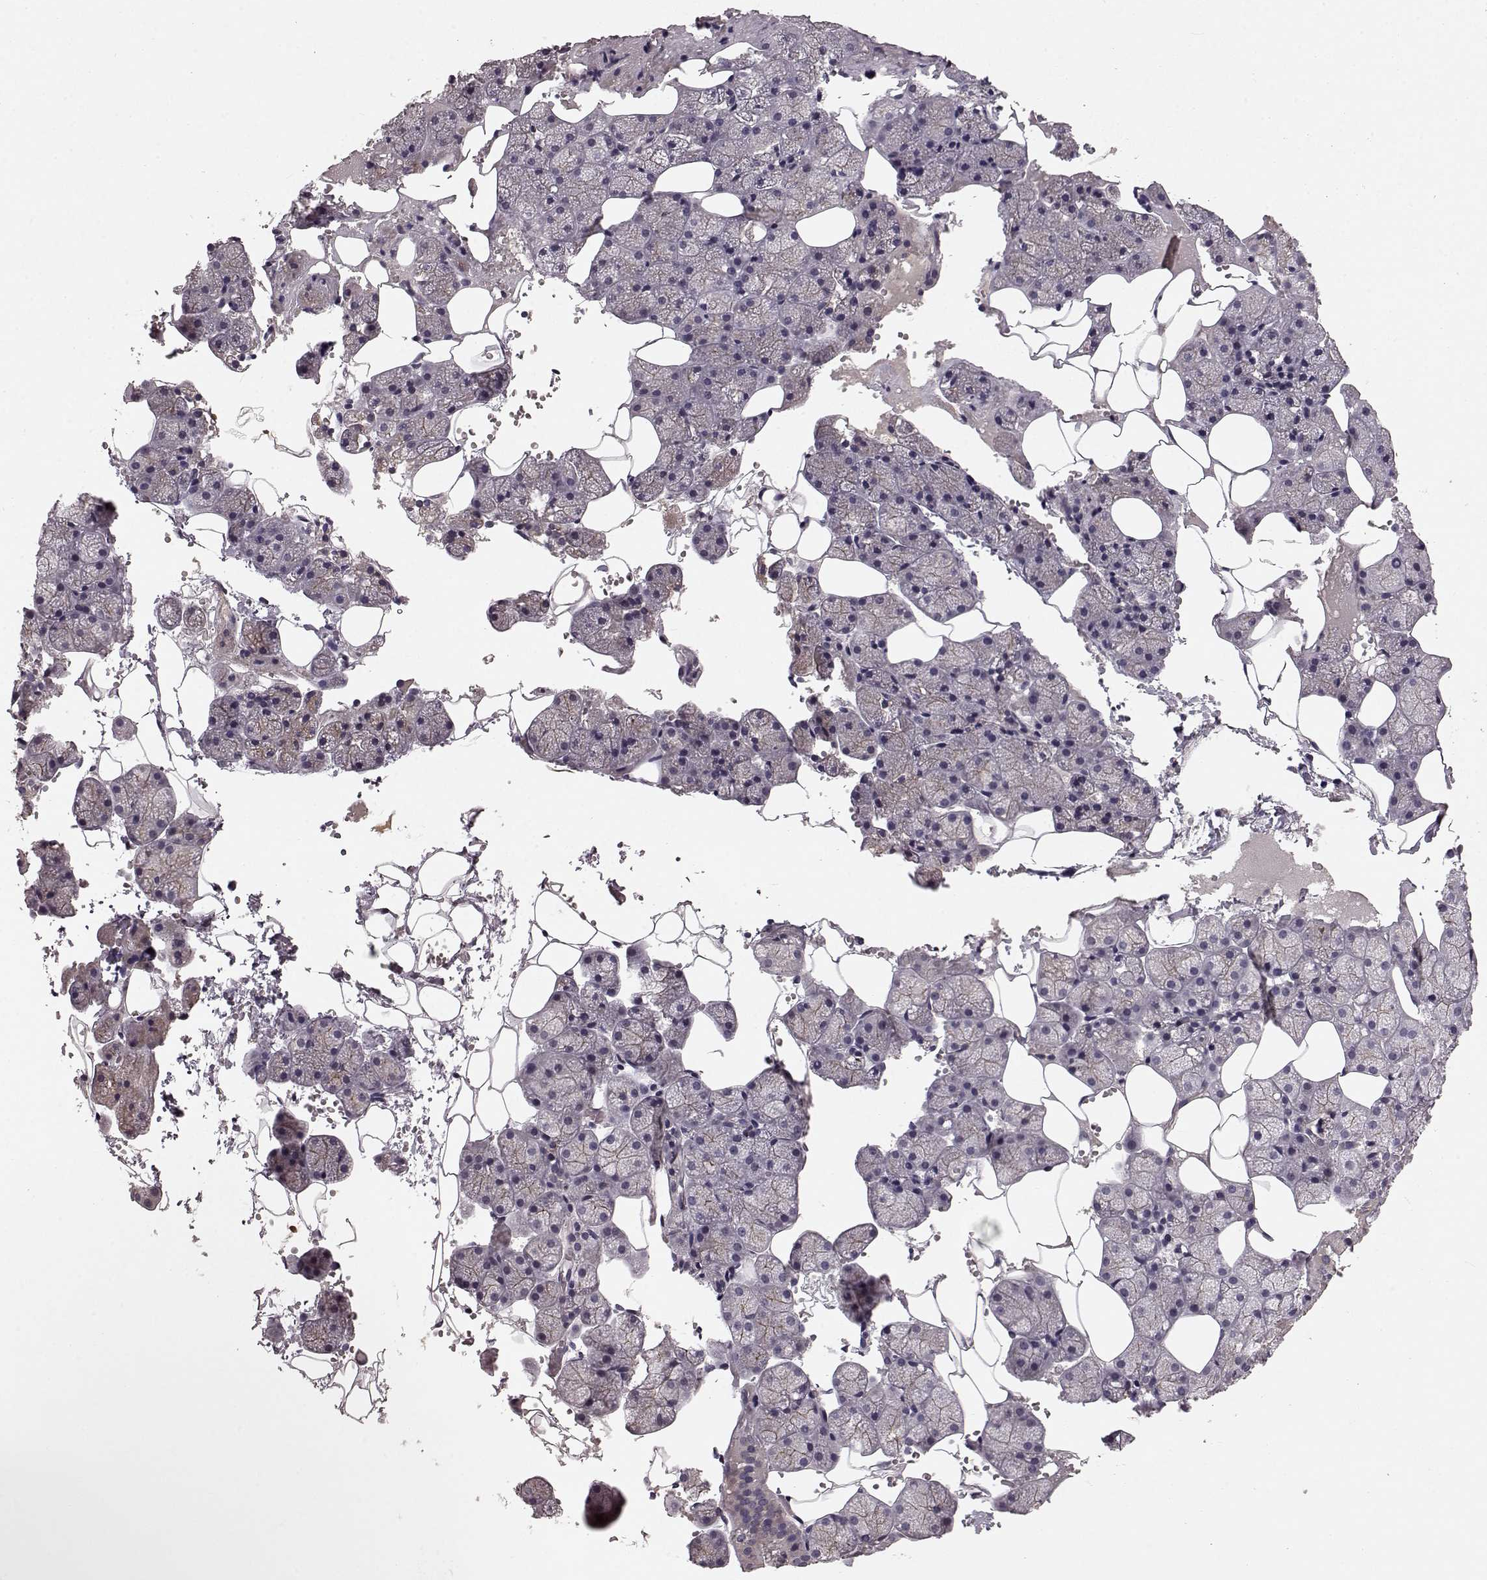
{"staining": {"intensity": "strong", "quantity": "<25%", "location": "cytoplasmic/membranous"}, "tissue": "salivary gland", "cell_type": "Glandular cells", "image_type": "normal", "snomed": [{"axis": "morphology", "description": "Normal tissue, NOS"}, {"axis": "topography", "description": "Salivary gland"}], "caption": "The immunohistochemical stain shows strong cytoplasmic/membranous staining in glandular cells of unremarkable salivary gland. (DAB = brown stain, brightfield microscopy at high magnification).", "gene": "SLC22A18", "patient": {"sex": "male", "age": 38}}